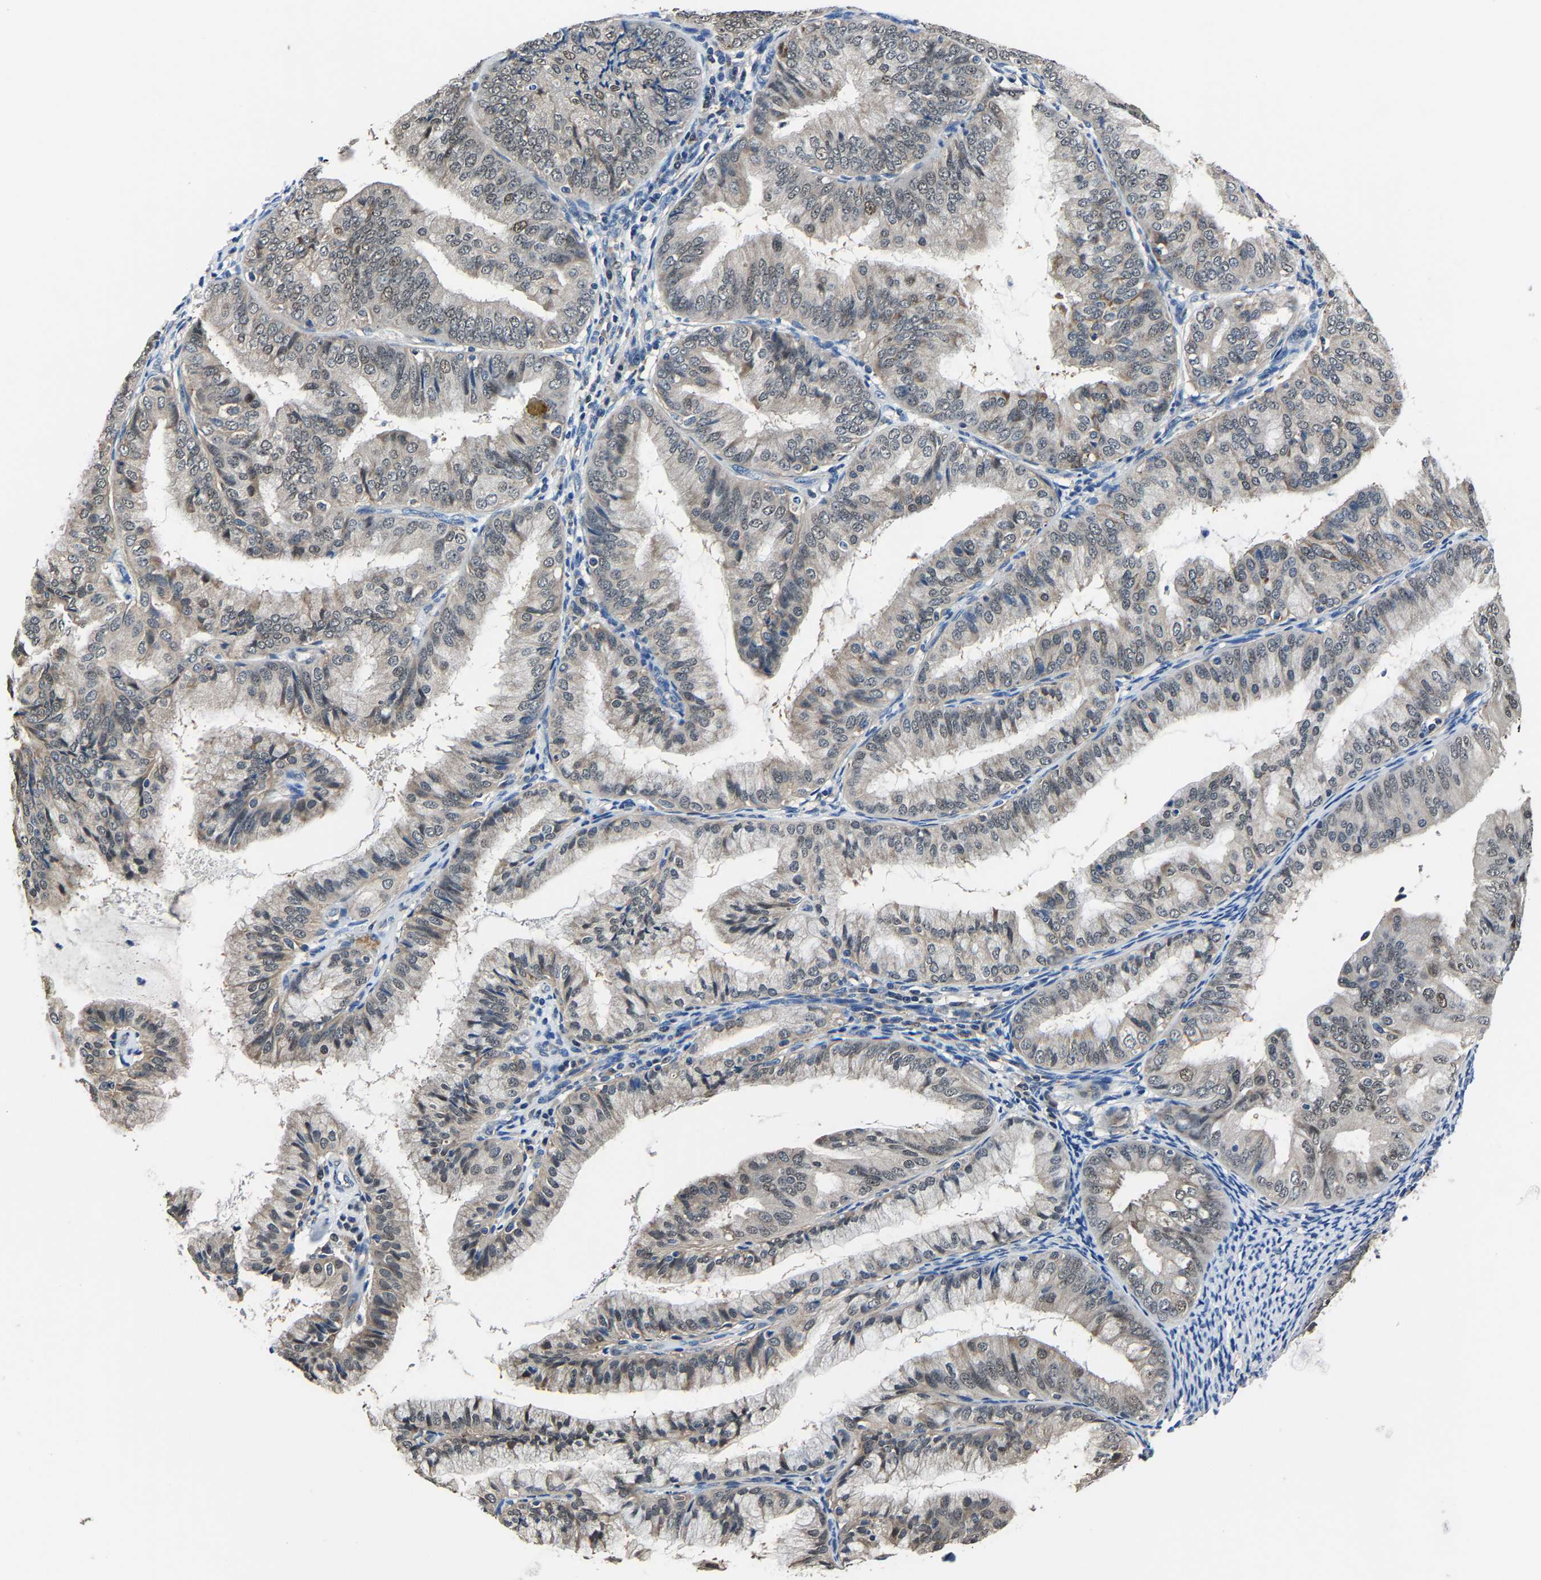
{"staining": {"intensity": "weak", "quantity": "25%-75%", "location": "cytoplasmic/membranous,nuclear"}, "tissue": "endometrial cancer", "cell_type": "Tumor cells", "image_type": "cancer", "snomed": [{"axis": "morphology", "description": "Adenocarcinoma, NOS"}, {"axis": "topography", "description": "Endometrium"}], "caption": "Approximately 25%-75% of tumor cells in human endometrial cancer (adenocarcinoma) show weak cytoplasmic/membranous and nuclear protein positivity as visualized by brown immunohistochemical staining.", "gene": "STRBP", "patient": {"sex": "female", "age": 63}}